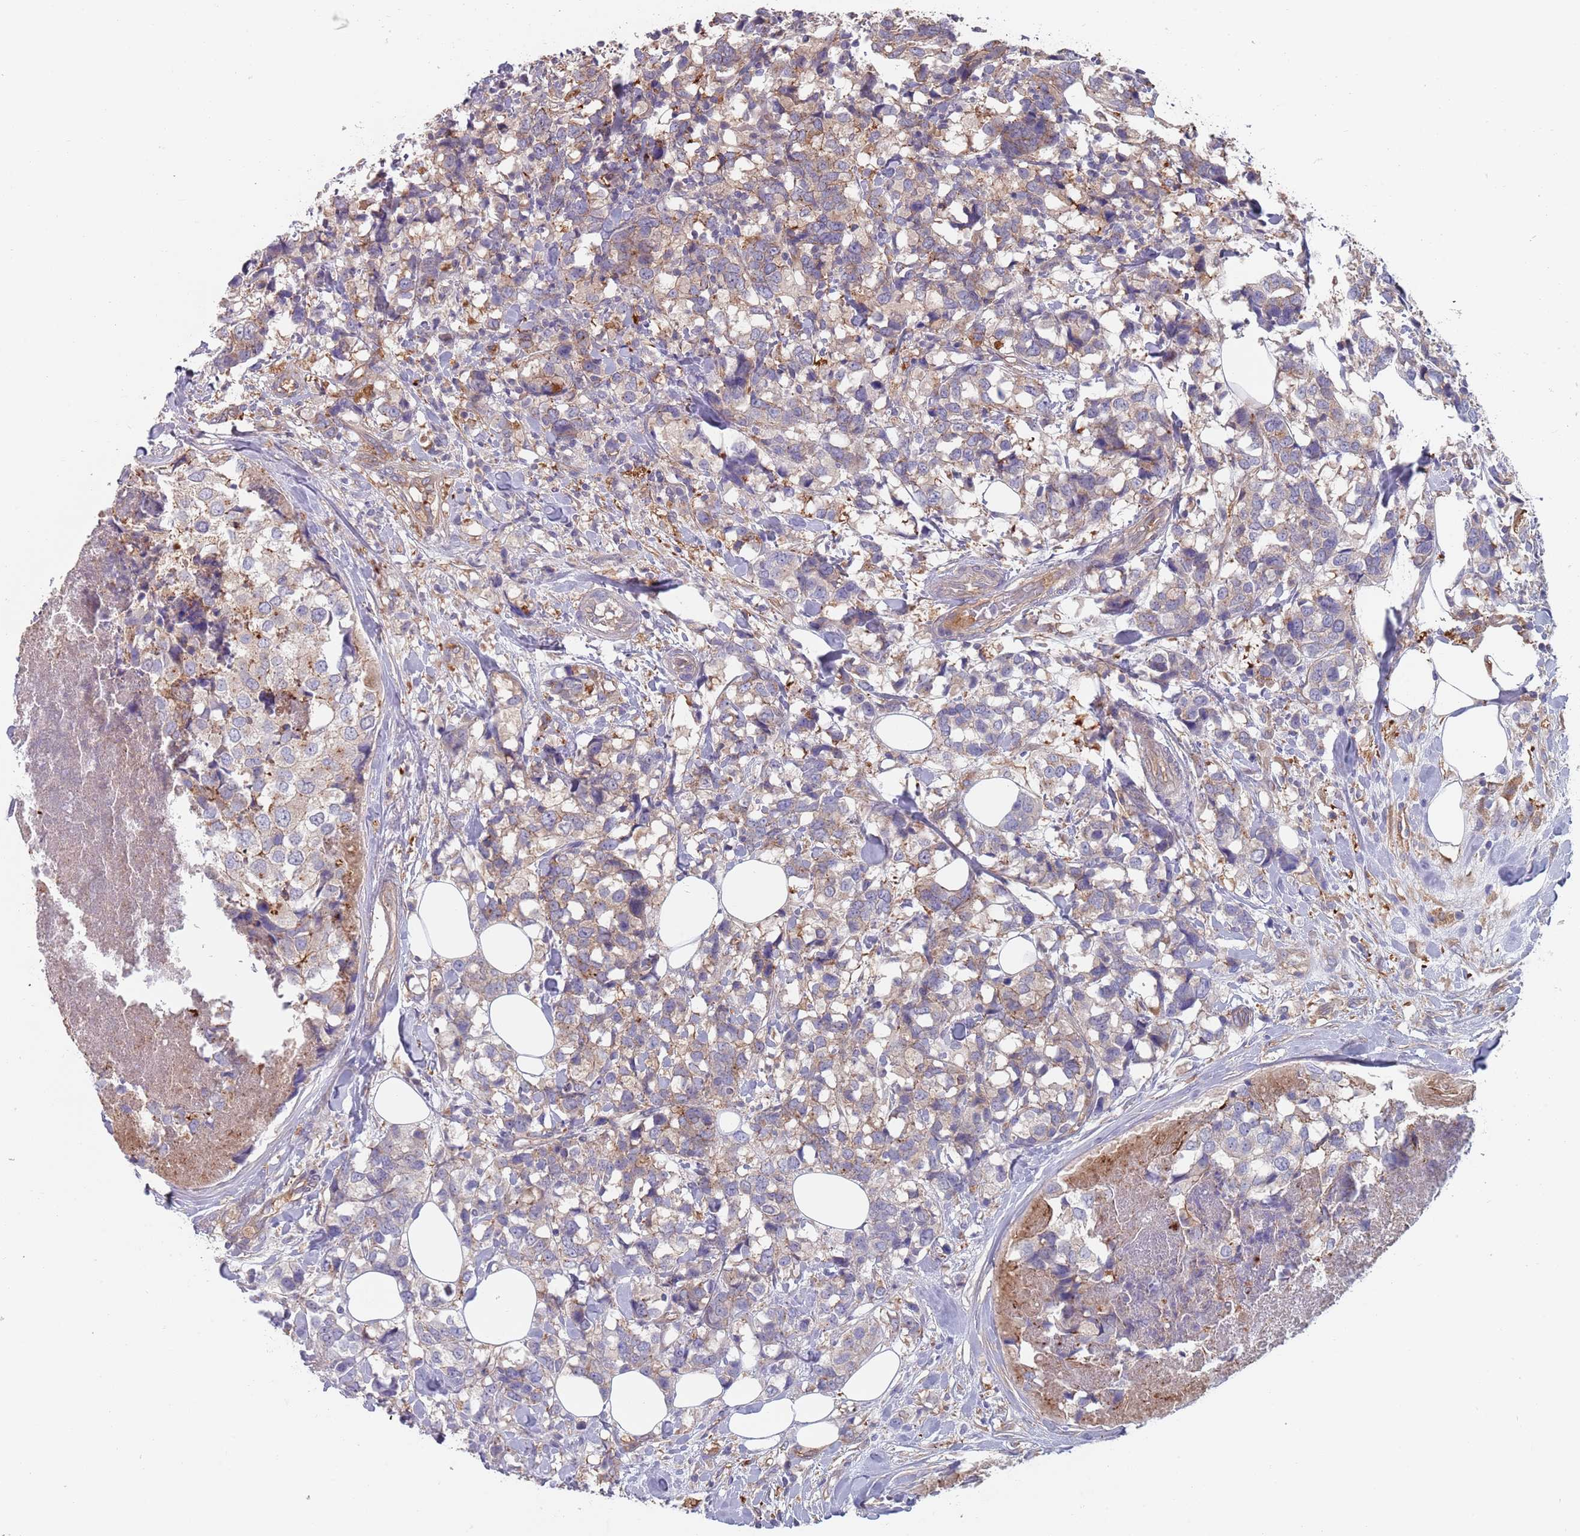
{"staining": {"intensity": "weak", "quantity": "25%-75%", "location": "cytoplasmic/membranous"}, "tissue": "breast cancer", "cell_type": "Tumor cells", "image_type": "cancer", "snomed": [{"axis": "morphology", "description": "Lobular carcinoma"}, {"axis": "topography", "description": "Breast"}], "caption": "Human breast cancer stained for a protein (brown) displays weak cytoplasmic/membranous positive positivity in approximately 25%-75% of tumor cells.", "gene": "APPL2", "patient": {"sex": "female", "age": 59}}